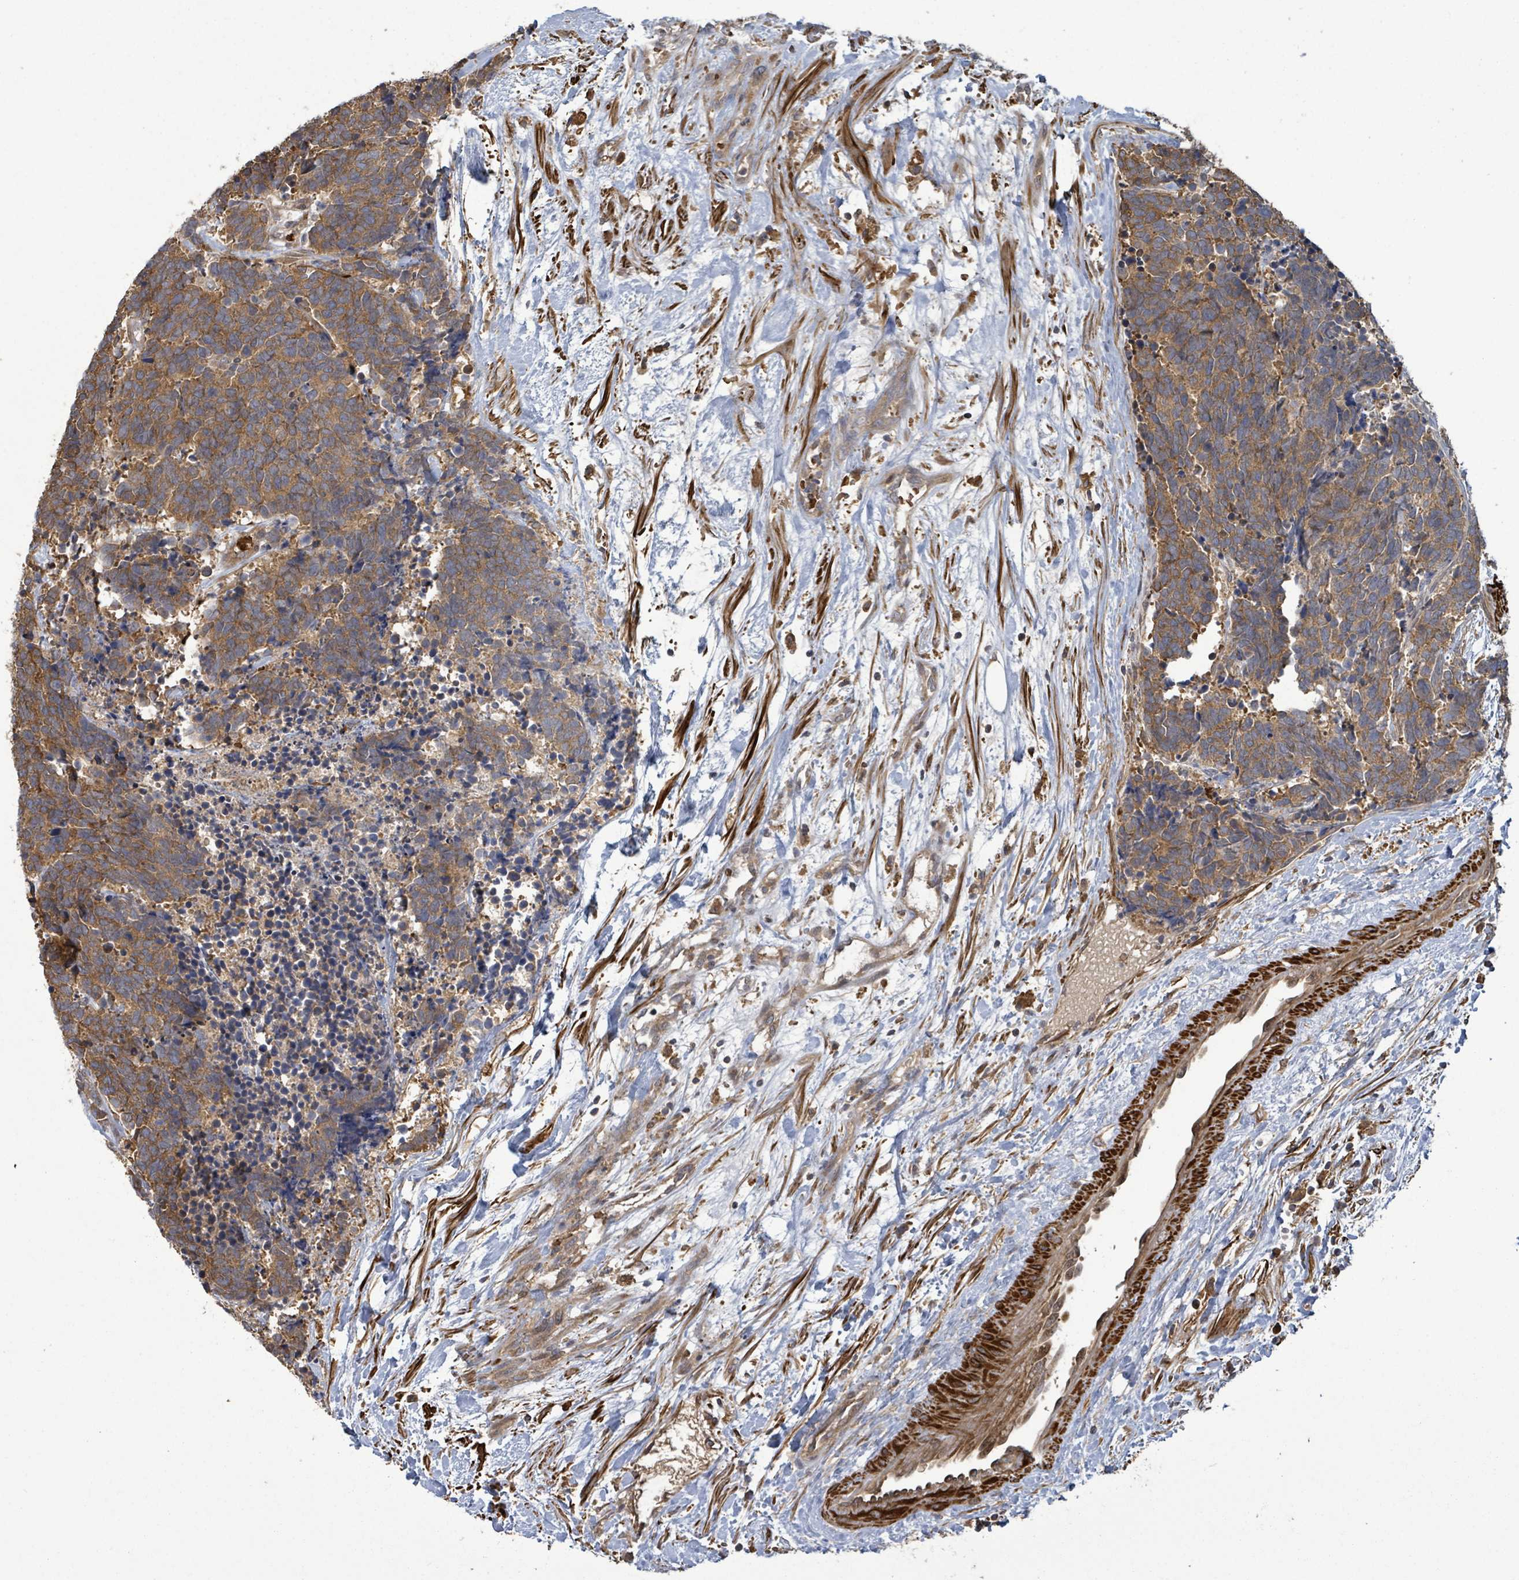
{"staining": {"intensity": "moderate", "quantity": ">75%", "location": "cytoplasmic/membranous"}, "tissue": "carcinoid", "cell_type": "Tumor cells", "image_type": "cancer", "snomed": [{"axis": "morphology", "description": "Carcinoma, NOS"}, {"axis": "morphology", "description": "Carcinoid, malignant, NOS"}, {"axis": "topography", "description": "Prostate"}], "caption": "Immunohistochemistry histopathology image of human carcinoid stained for a protein (brown), which demonstrates medium levels of moderate cytoplasmic/membranous staining in approximately >75% of tumor cells.", "gene": "MAP3K6", "patient": {"sex": "male", "age": 57}}